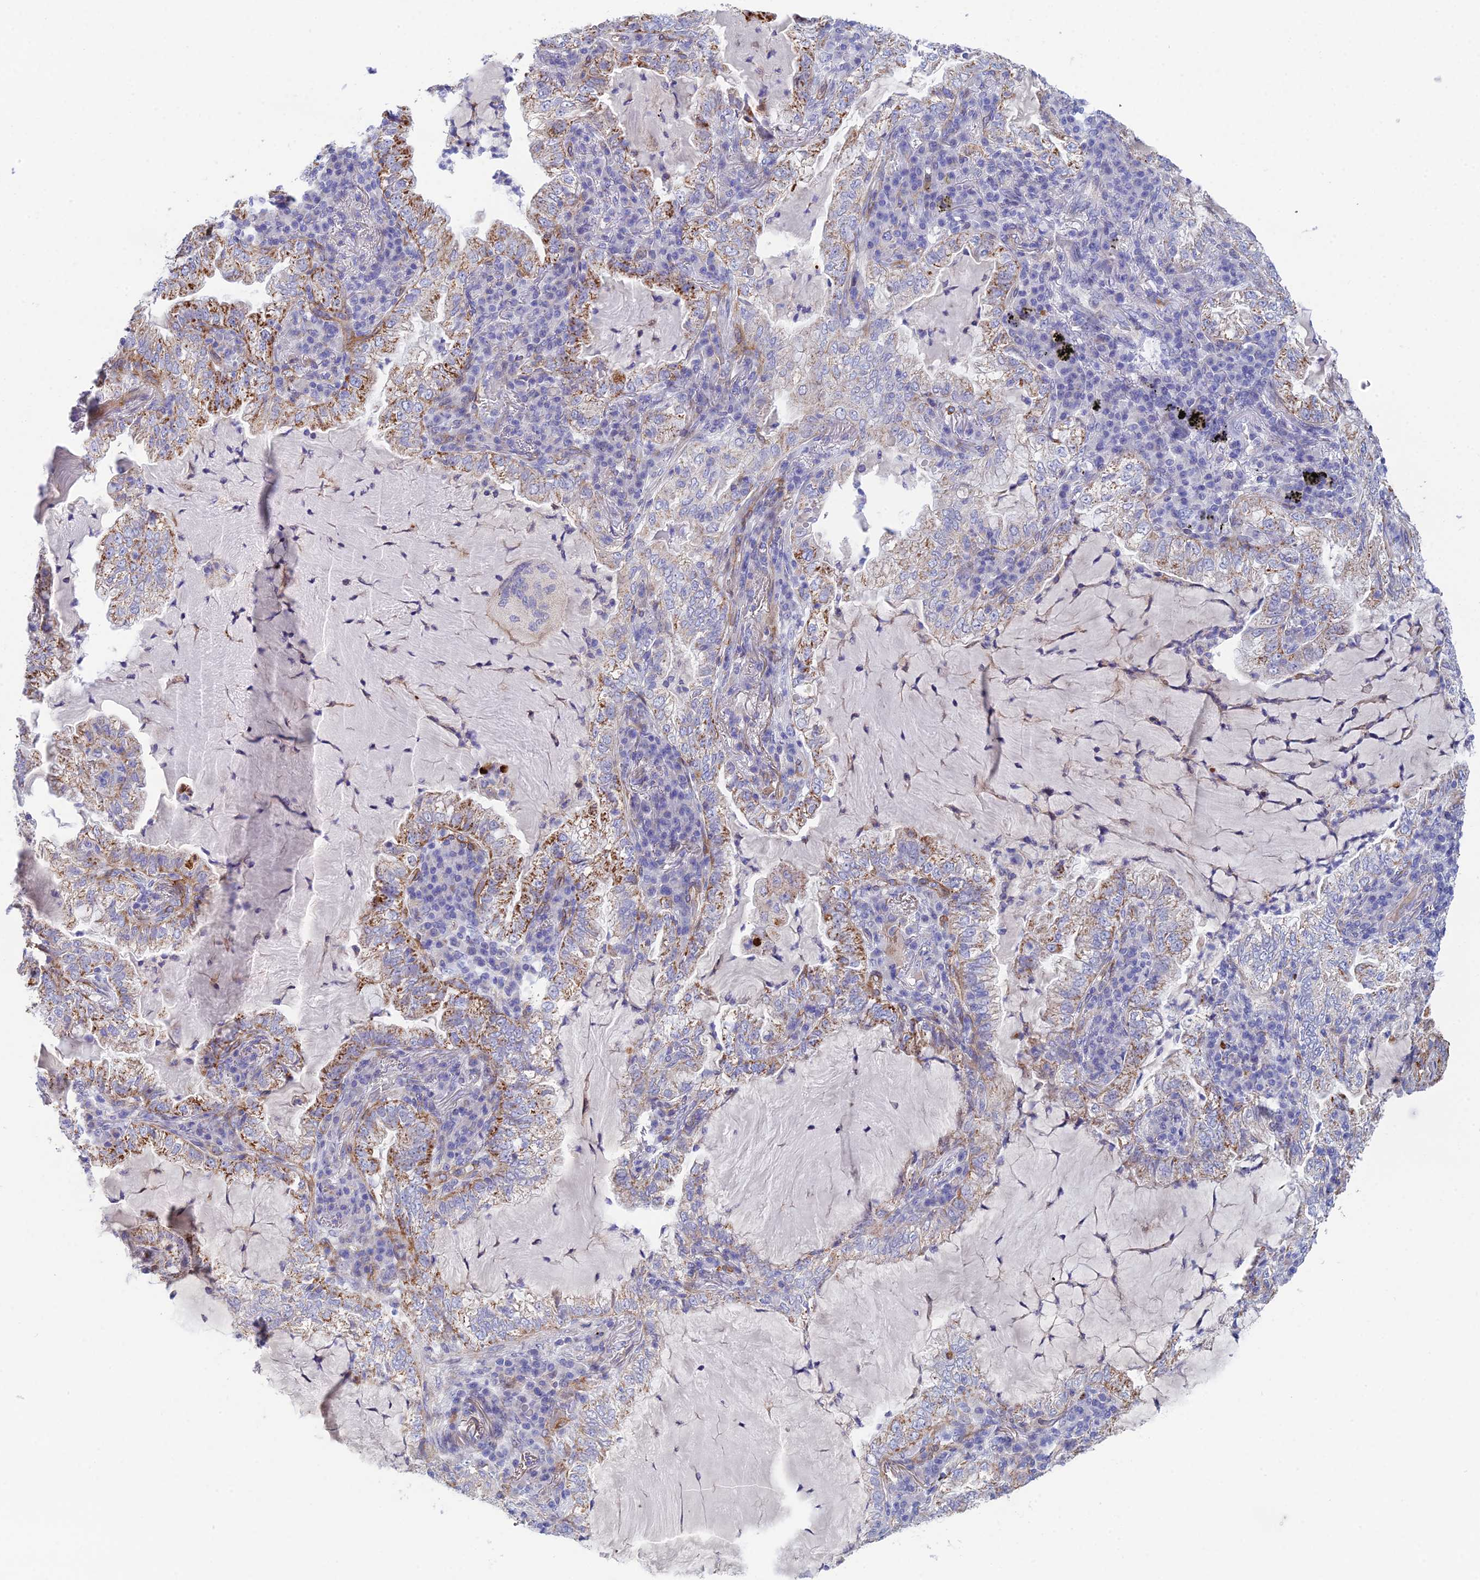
{"staining": {"intensity": "moderate", "quantity": "25%-75%", "location": "cytoplasmic/membranous"}, "tissue": "lung cancer", "cell_type": "Tumor cells", "image_type": "cancer", "snomed": [{"axis": "morphology", "description": "Adenocarcinoma, NOS"}, {"axis": "topography", "description": "Lung"}], "caption": "High-magnification brightfield microscopy of adenocarcinoma (lung) stained with DAB (3,3'-diaminobenzidine) (brown) and counterstained with hematoxylin (blue). tumor cells exhibit moderate cytoplasmic/membranous expression is appreciated in about25%-75% of cells. Using DAB (brown) and hematoxylin (blue) stains, captured at high magnification using brightfield microscopy.", "gene": "CSPG4", "patient": {"sex": "female", "age": 73}}